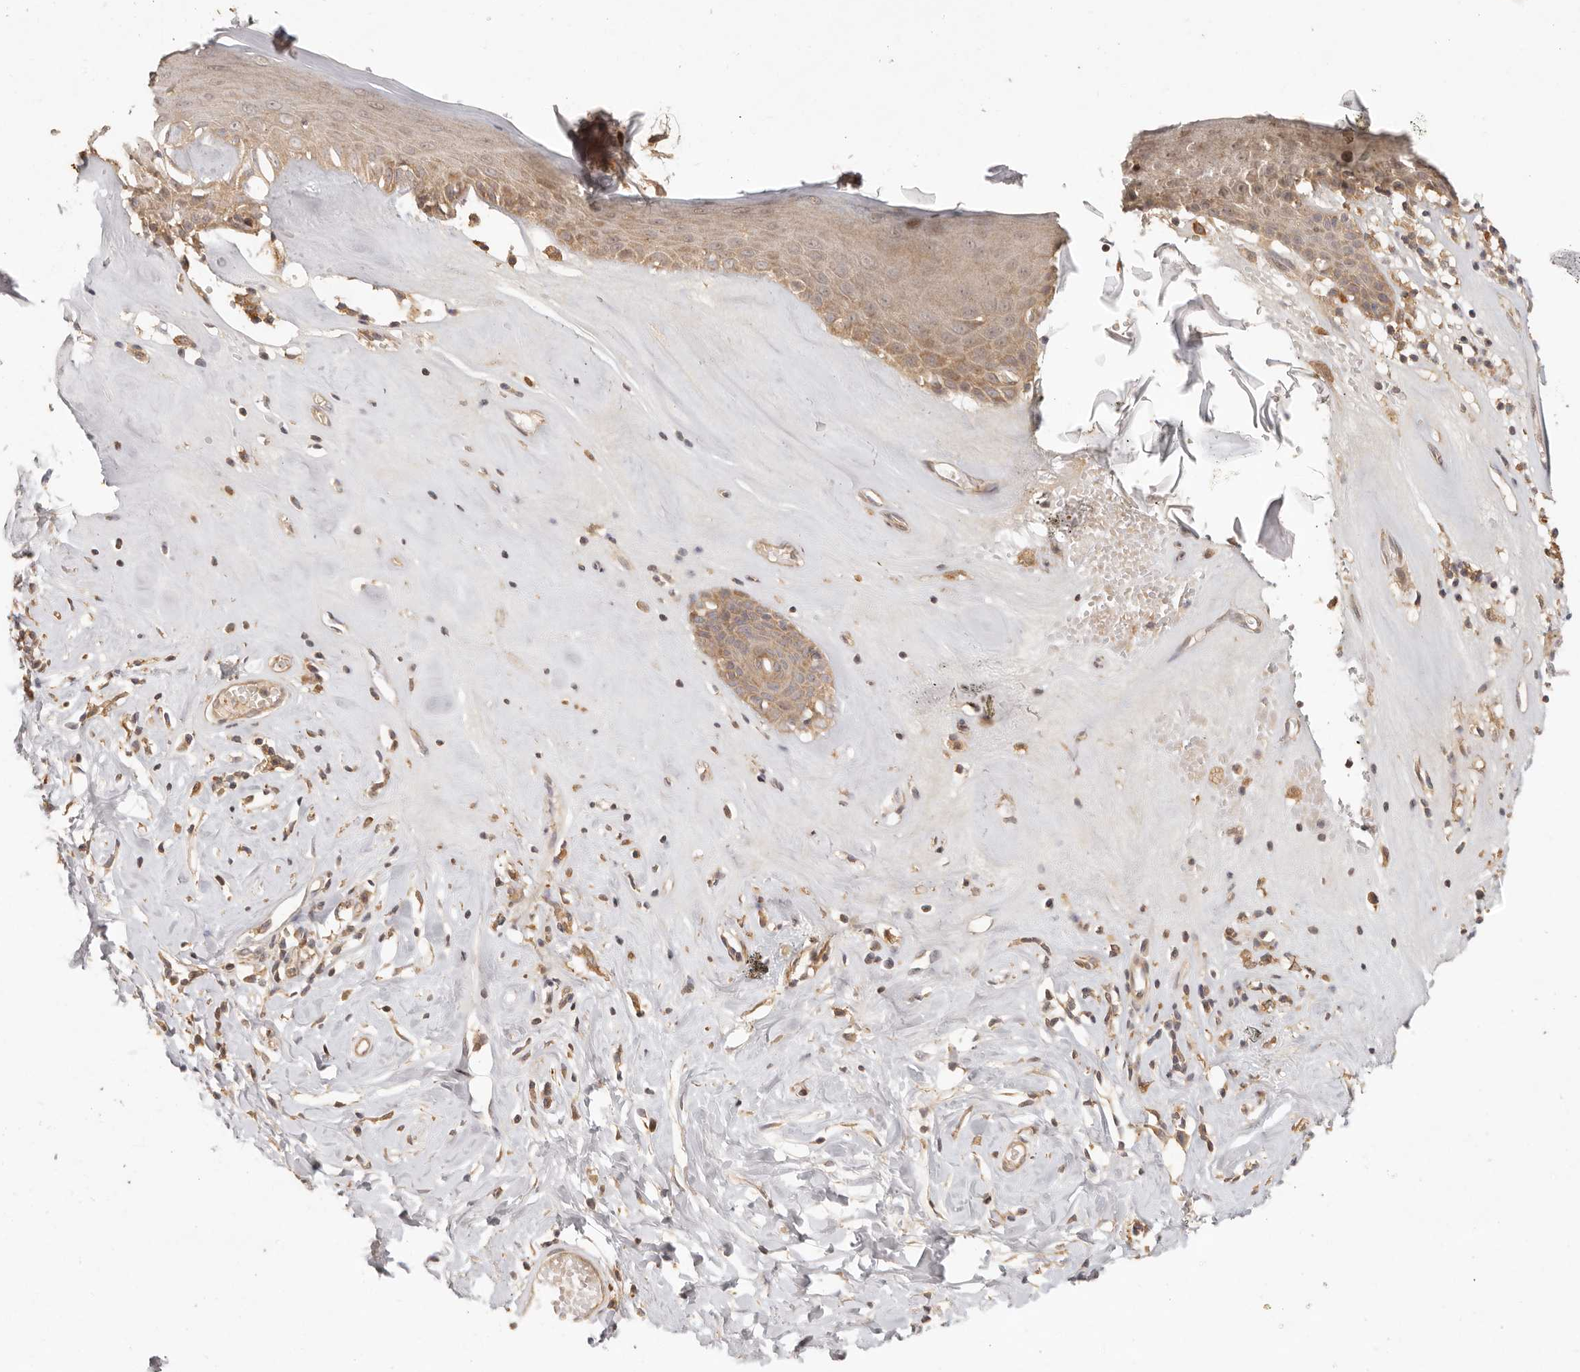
{"staining": {"intensity": "moderate", "quantity": ">75%", "location": "cytoplasmic/membranous"}, "tissue": "skin", "cell_type": "Epidermal cells", "image_type": "normal", "snomed": [{"axis": "morphology", "description": "Normal tissue, NOS"}, {"axis": "morphology", "description": "Inflammation, NOS"}, {"axis": "topography", "description": "Vulva"}], "caption": "Moderate cytoplasmic/membranous protein positivity is appreciated in approximately >75% of epidermal cells in skin. (DAB (3,3'-diaminobenzidine) IHC with brightfield microscopy, high magnification).", "gene": "VIPR1", "patient": {"sex": "female", "age": 84}}